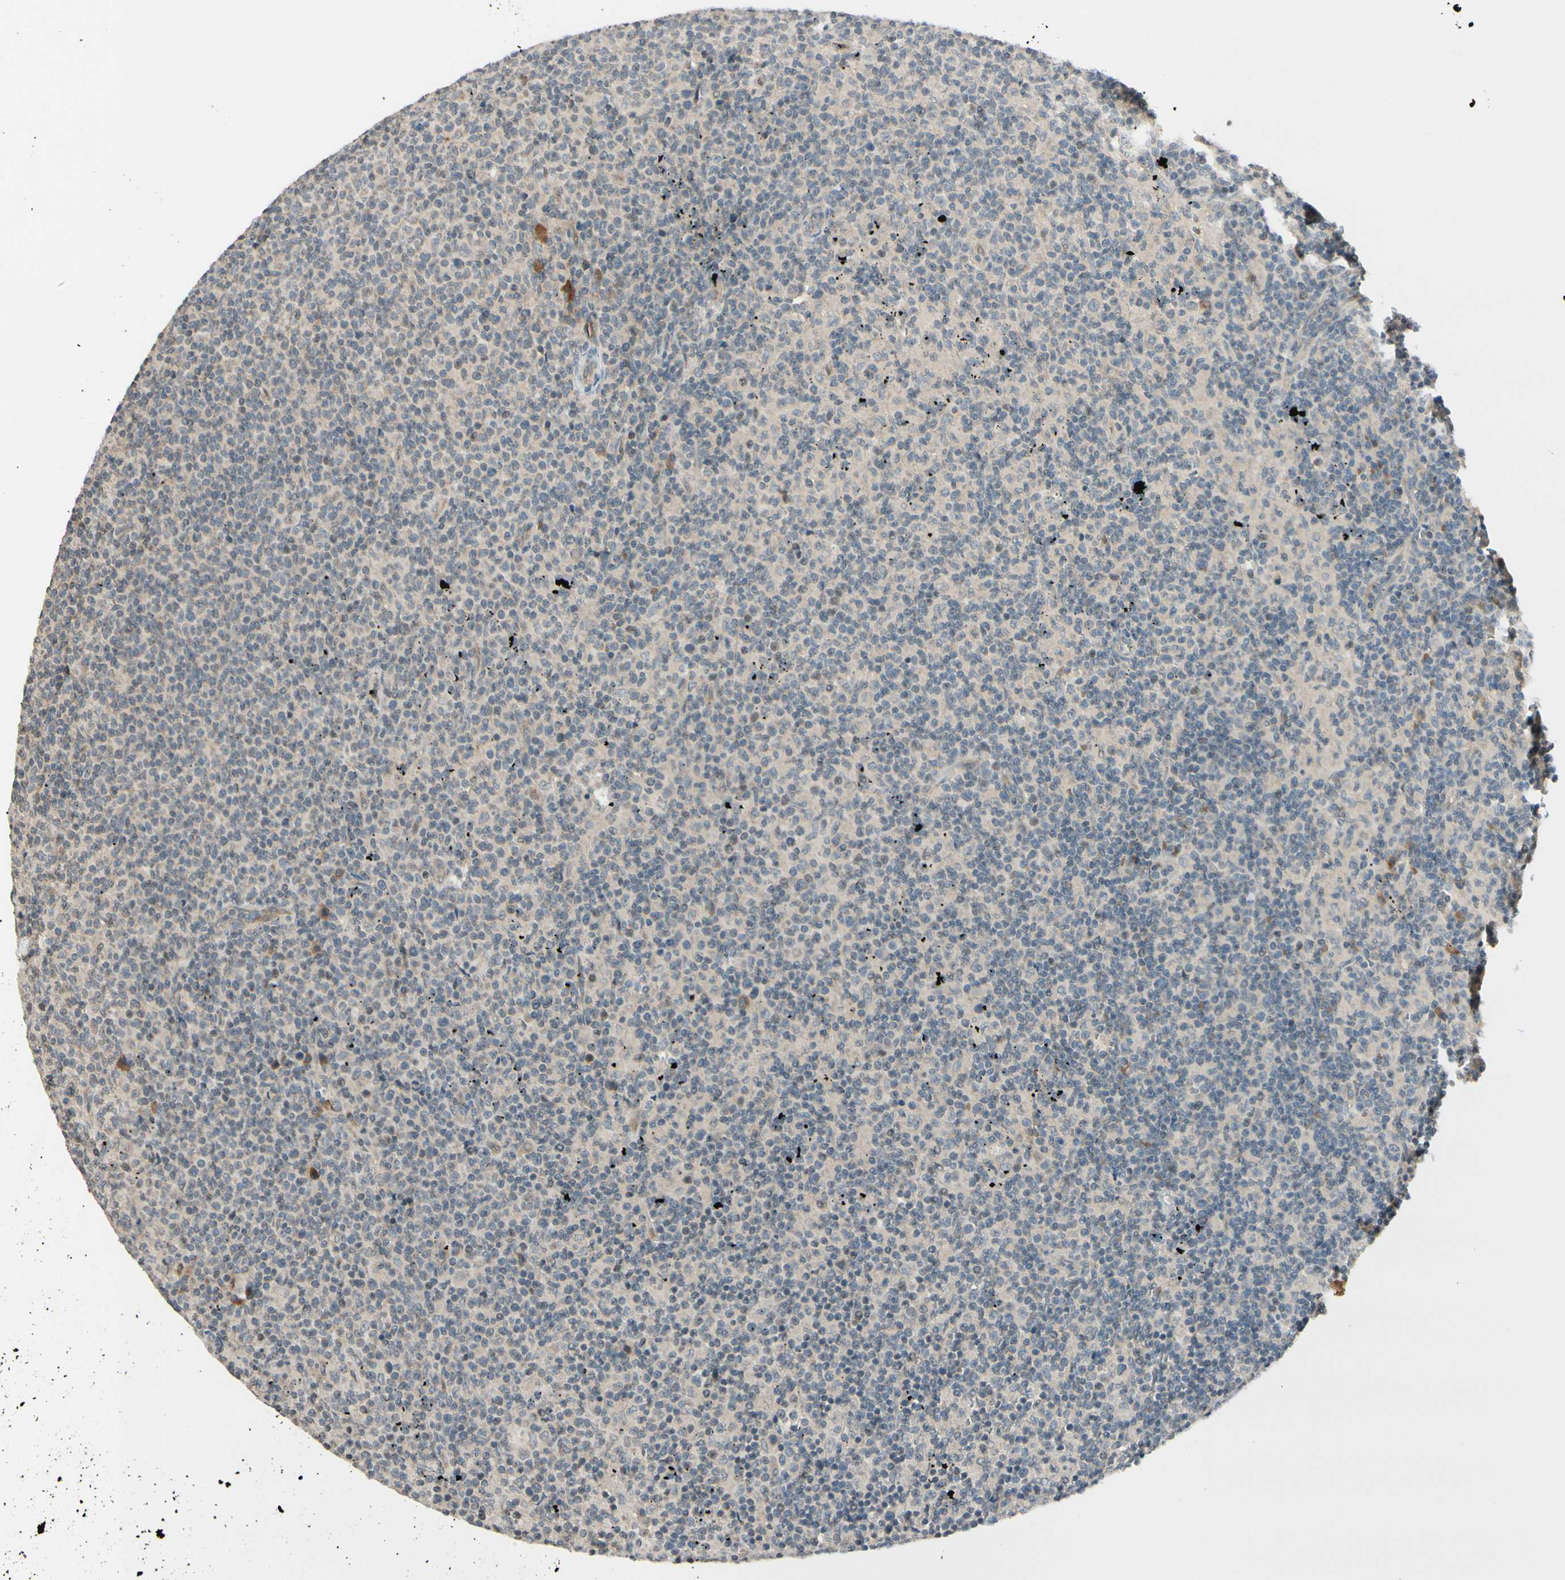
{"staining": {"intensity": "negative", "quantity": "none", "location": "none"}, "tissue": "lymph node", "cell_type": "Germinal center cells", "image_type": "normal", "snomed": [{"axis": "morphology", "description": "Normal tissue, NOS"}, {"axis": "morphology", "description": "Inflammation, NOS"}, {"axis": "topography", "description": "Lymph node"}], "caption": "High power microscopy histopathology image of an IHC image of benign lymph node, revealing no significant staining in germinal center cells. The staining was performed using DAB to visualize the protein expression in brown, while the nuclei were stained in blue with hematoxylin (Magnification: 20x).", "gene": "FGF10", "patient": {"sex": "male", "age": 55}}